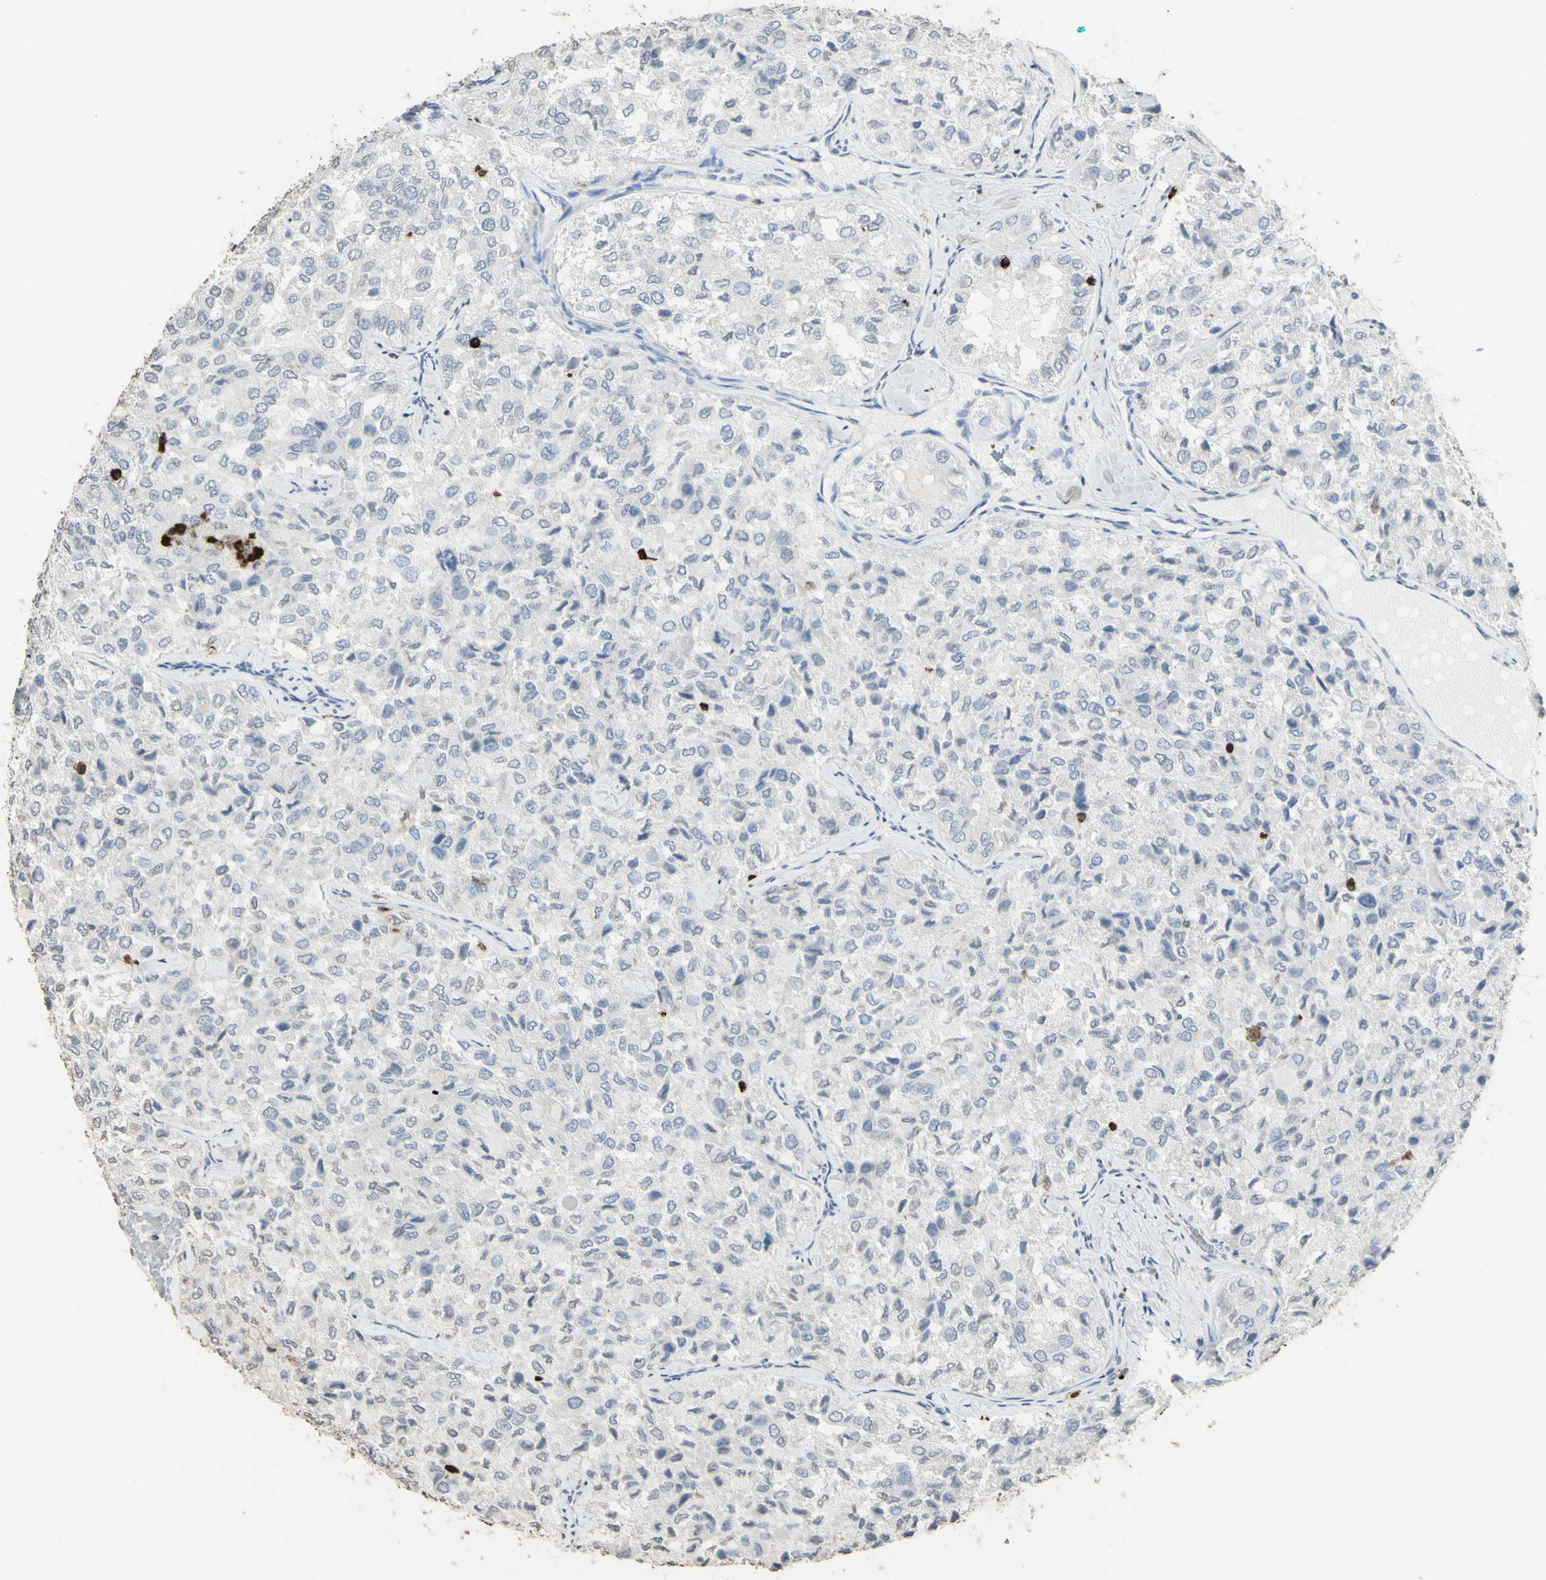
{"staining": {"intensity": "negative", "quantity": "none", "location": "none"}, "tissue": "thyroid cancer", "cell_type": "Tumor cells", "image_type": "cancer", "snomed": [{"axis": "morphology", "description": "Follicular adenoma carcinoma, NOS"}, {"axis": "topography", "description": "Thyroid gland"}], "caption": "Immunohistochemistry (IHC) photomicrograph of thyroid cancer (follicular adenoma carcinoma) stained for a protein (brown), which displays no expression in tumor cells.", "gene": "PSTPIP1", "patient": {"sex": "male", "age": 75}}